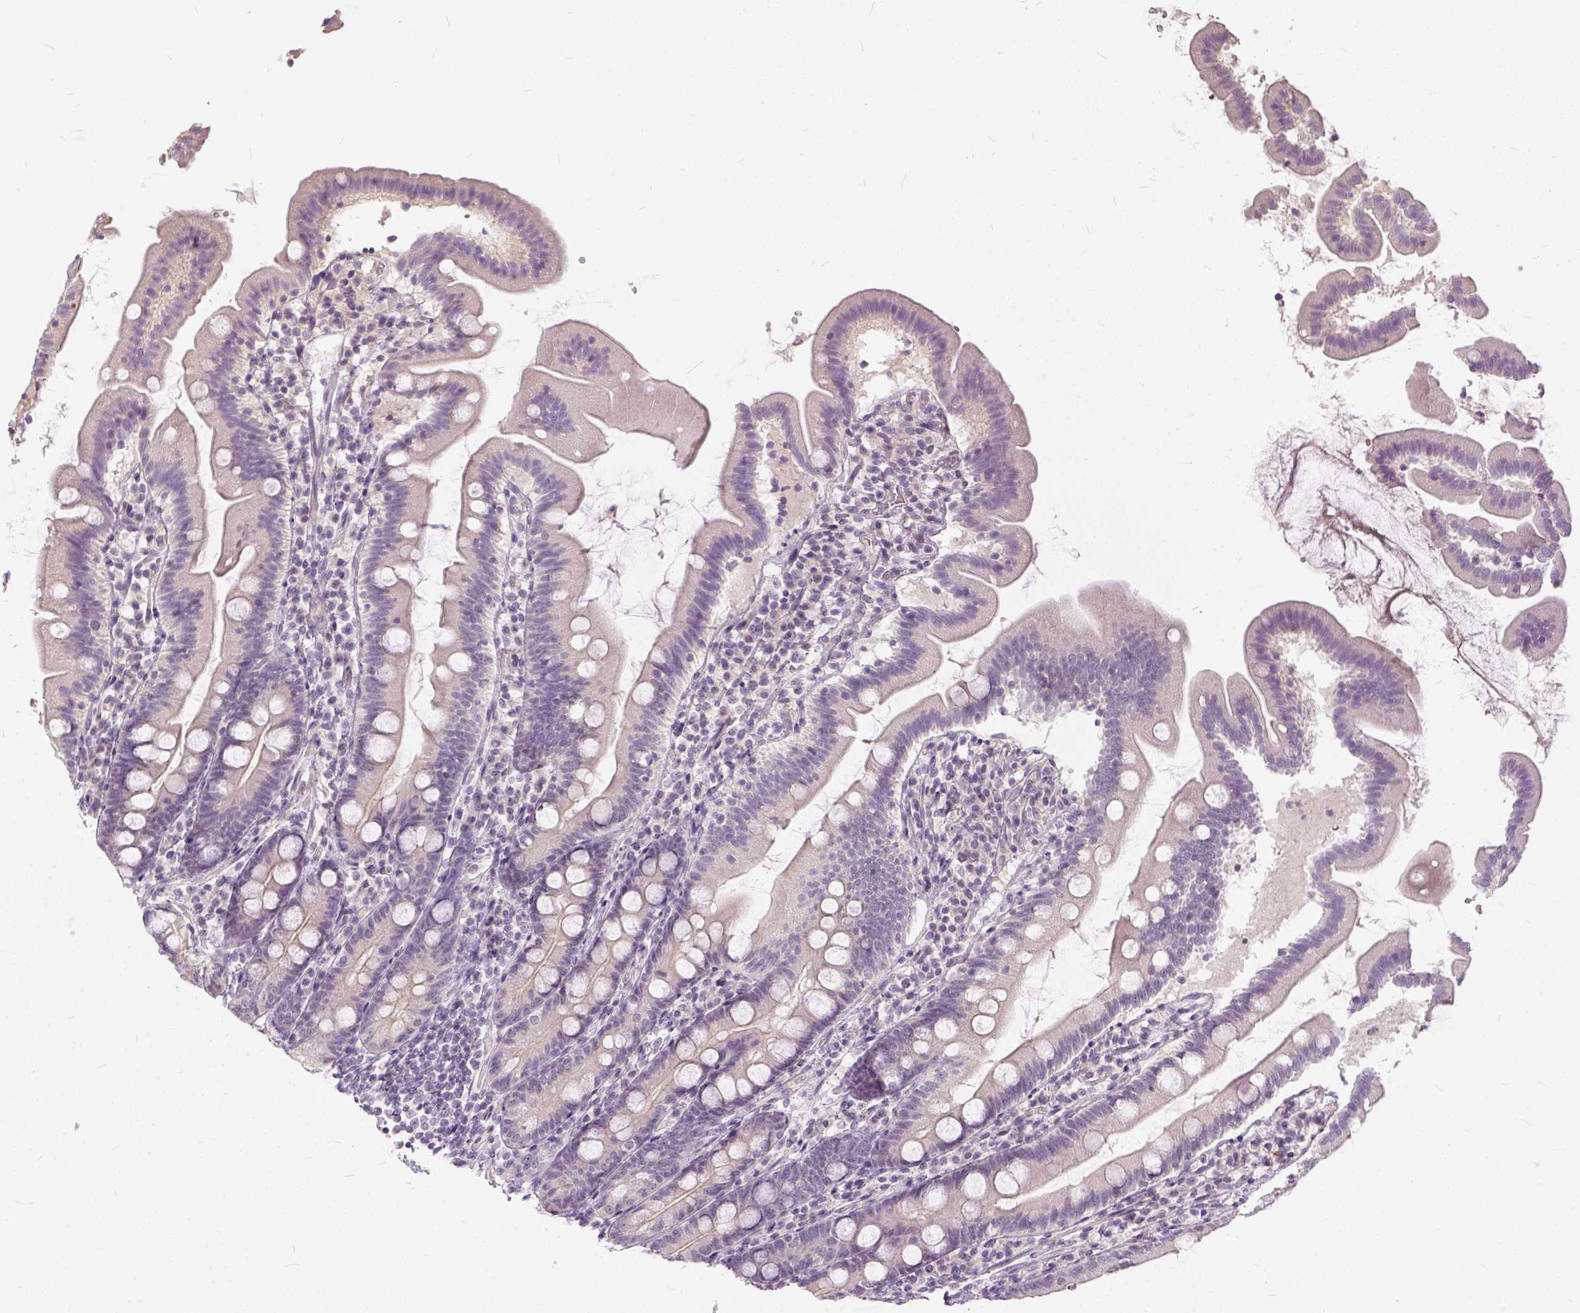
{"staining": {"intensity": "negative", "quantity": "none", "location": "none"}, "tissue": "duodenum", "cell_type": "Glandular cells", "image_type": "normal", "snomed": [{"axis": "morphology", "description": "Normal tissue, NOS"}, {"axis": "topography", "description": "Duodenum"}], "caption": "The image reveals no staining of glandular cells in normal duodenum. Brightfield microscopy of immunohistochemistry stained with DAB (3,3'-diaminobenzidine) (brown) and hematoxylin (blue), captured at high magnification.", "gene": "ANO2", "patient": {"sex": "female", "age": 67}}